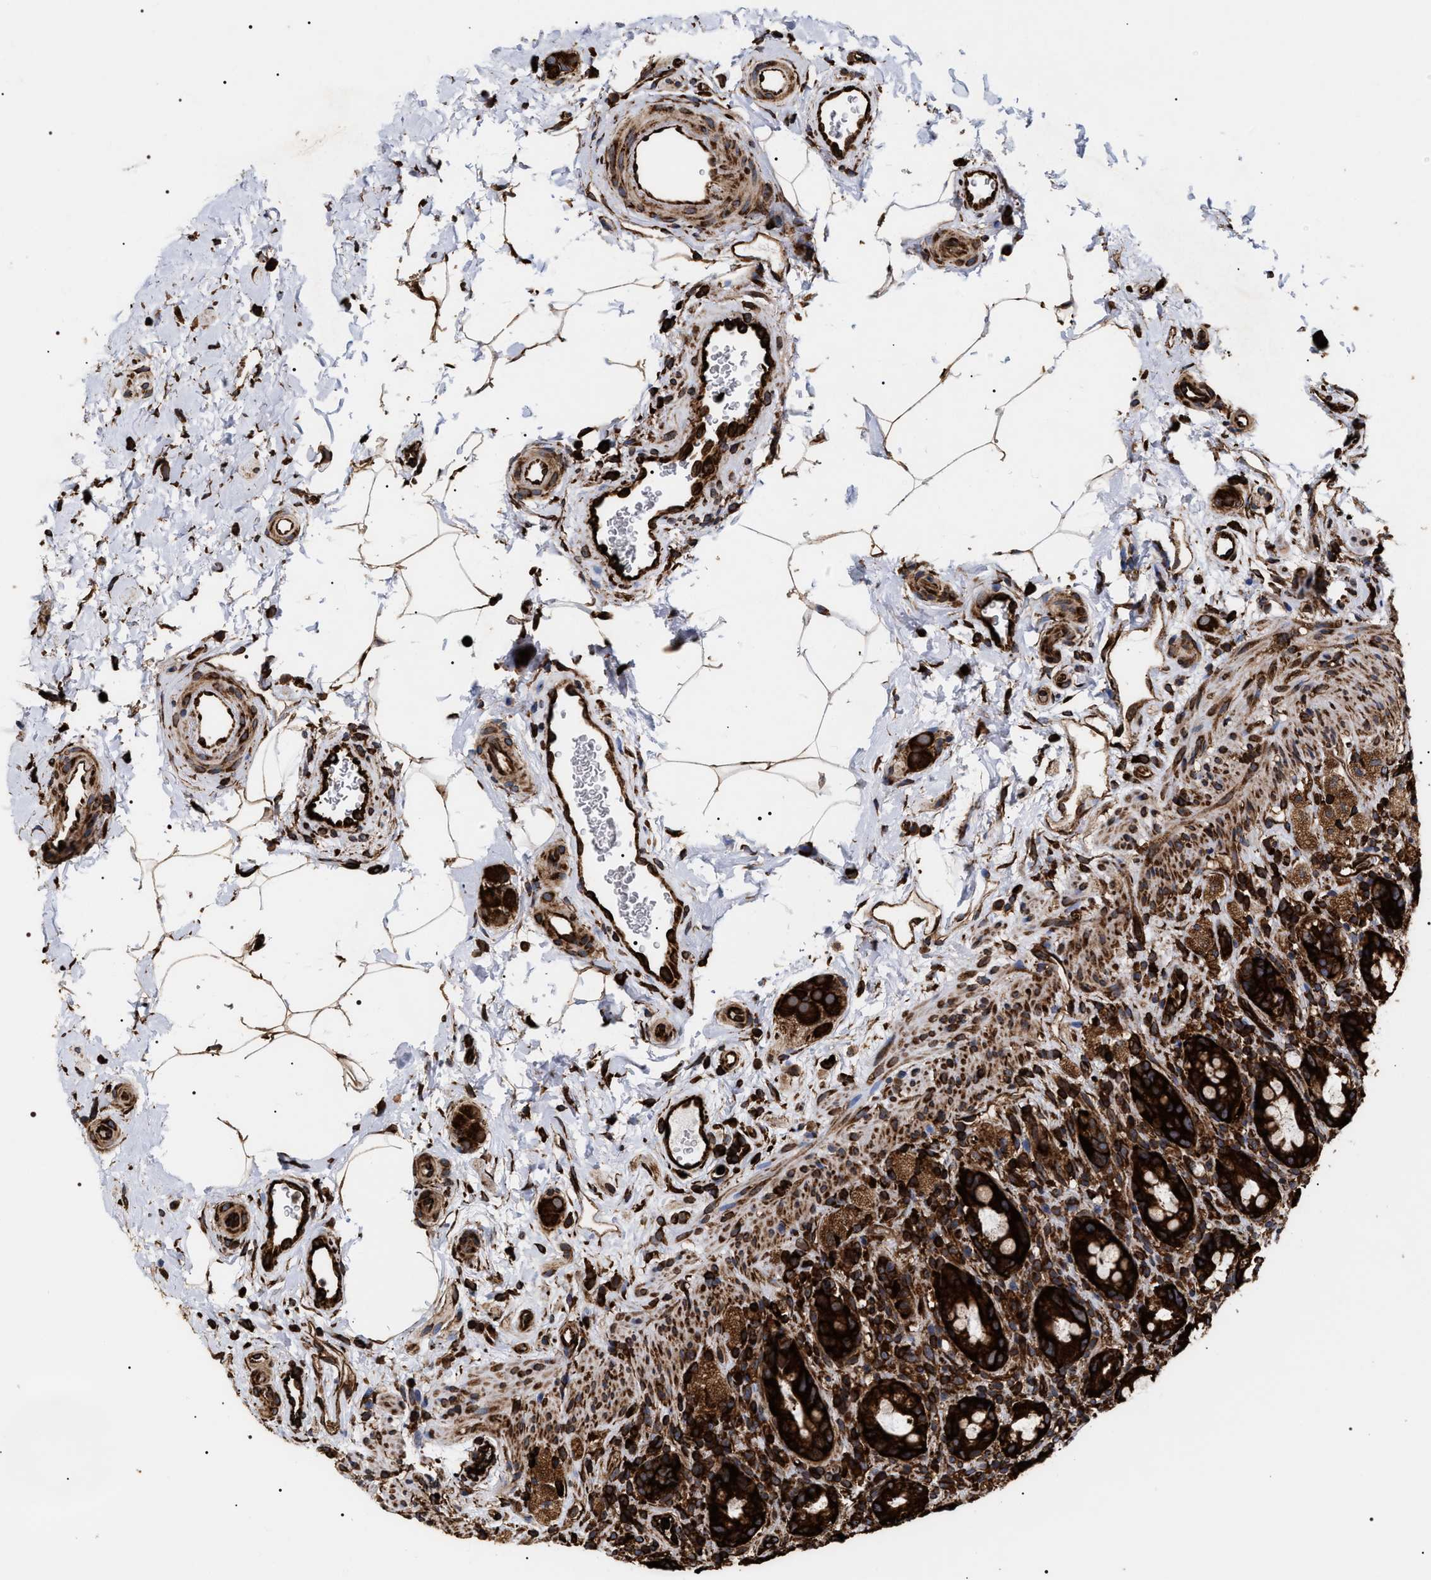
{"staining": {"intensity": "strong", "quantity": ">75%", "location": "cytoplasmic/membranous"}, "tissue": "rectum", "cell_type": "Glandular cells", "image_type": "normal", "snomed": [{"axis": "morphology", "description": "Normal tissue, NOS"}, {"axis": "topography", "description": "Rectum"}], "caption": "Strong cytoplasmic/membranous staining is seen in approximately >75% of glandular cells in normal rectum.", "gene": "SERBP1", "patient": {"sex": "male", "age": 44}}